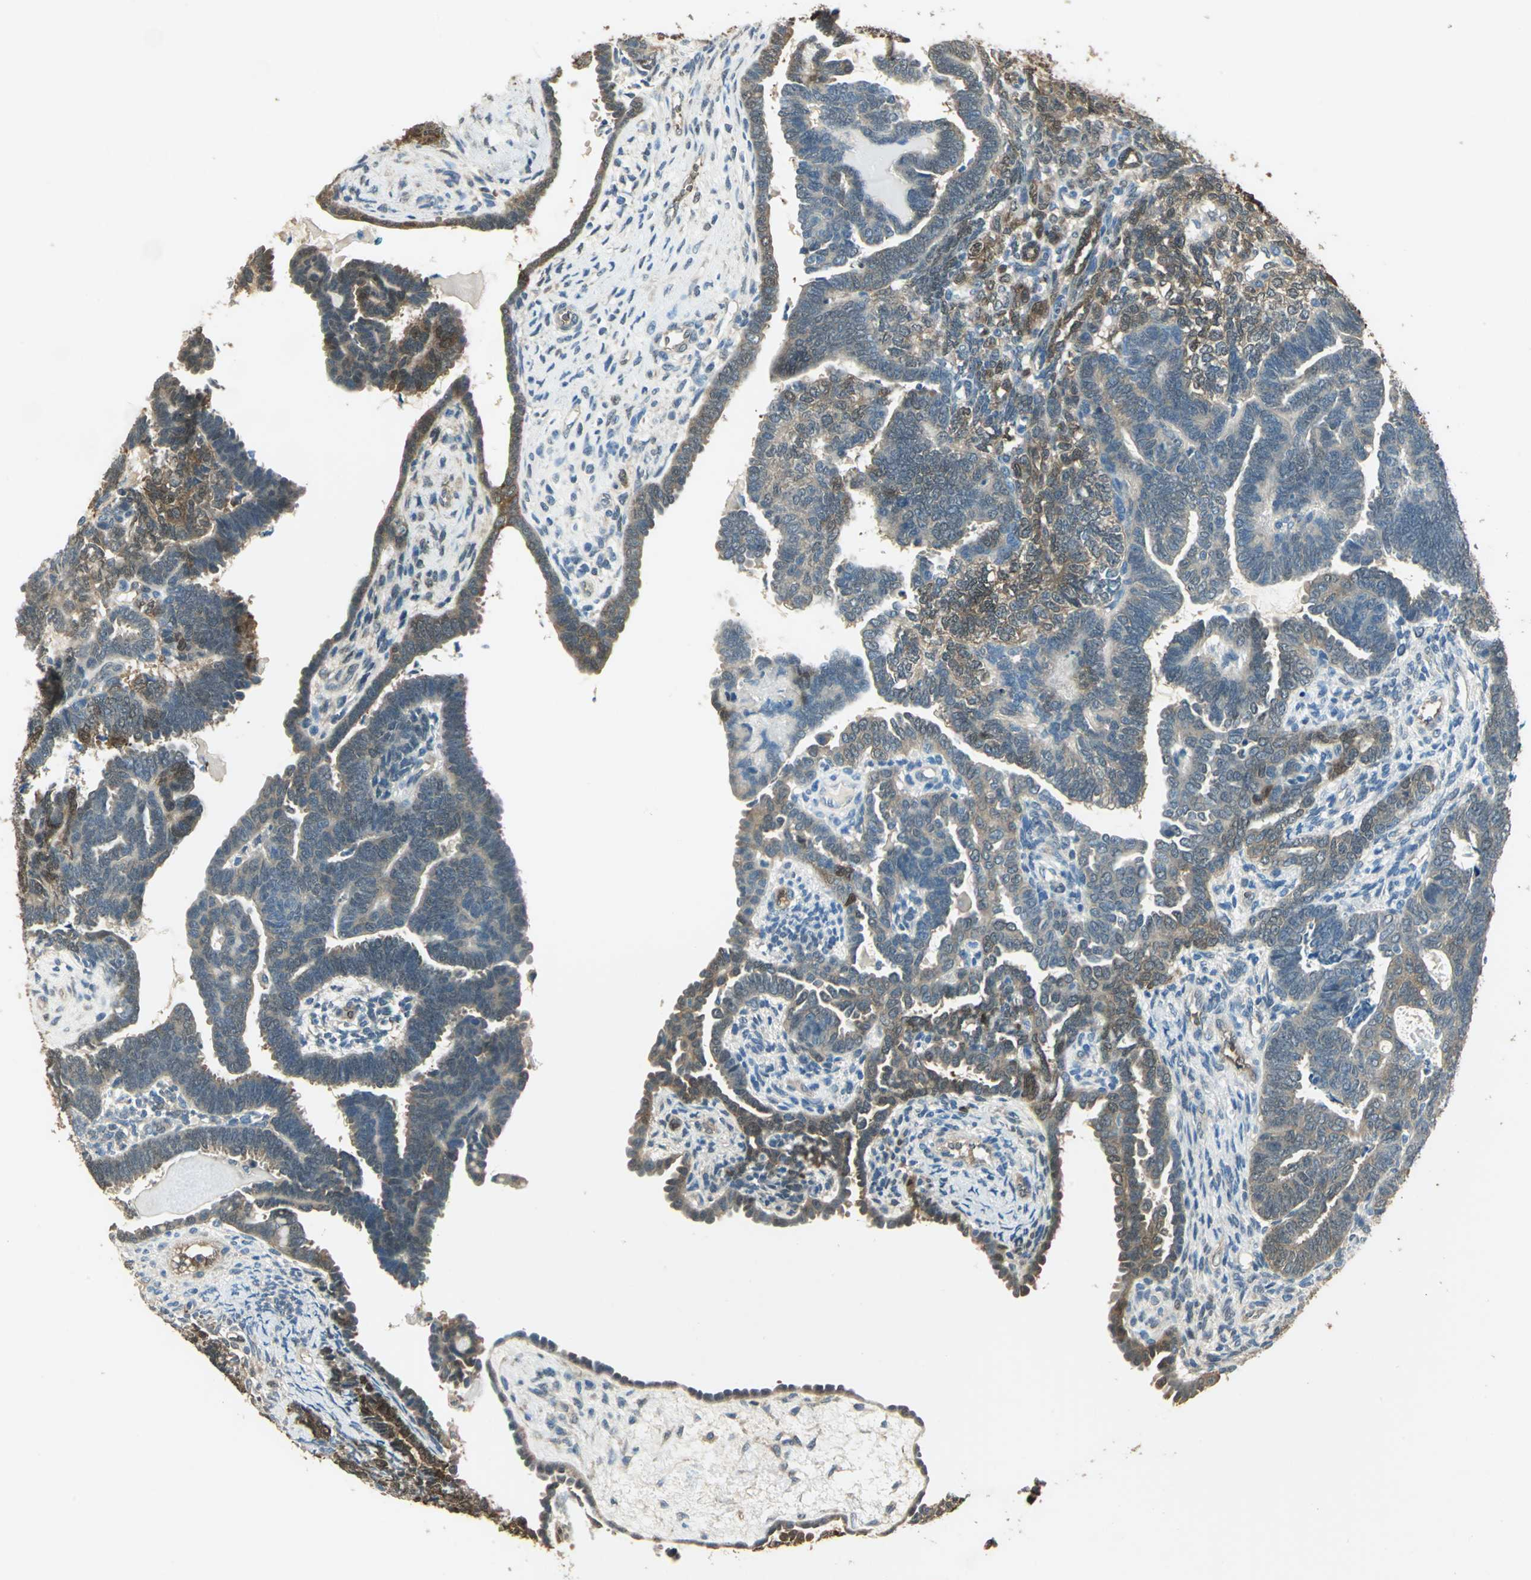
{"staining": {"intensity": "strong", "quantity": "25%-75%", "location": "cytoplasmic/membranous,nuclear"}, "tissue": "endometrial cancer", "cell_type": "Tumor cells", "image_type": "cancer", "snomed": [{"axis": "morphology", "description": "Neoplasm, malignant, NOS"}, {"axis": "topography", "description": "Endometrium"}], "caption": "Protein expression analysis of human endometrial cancer (malignant neoplasm) reveals strong cytoplasmic/membranous and nuclear staining in about 25%-75% of tumor cells.", "gene": "DDAH1", "patient": {"sex": "female", "age": 74}}